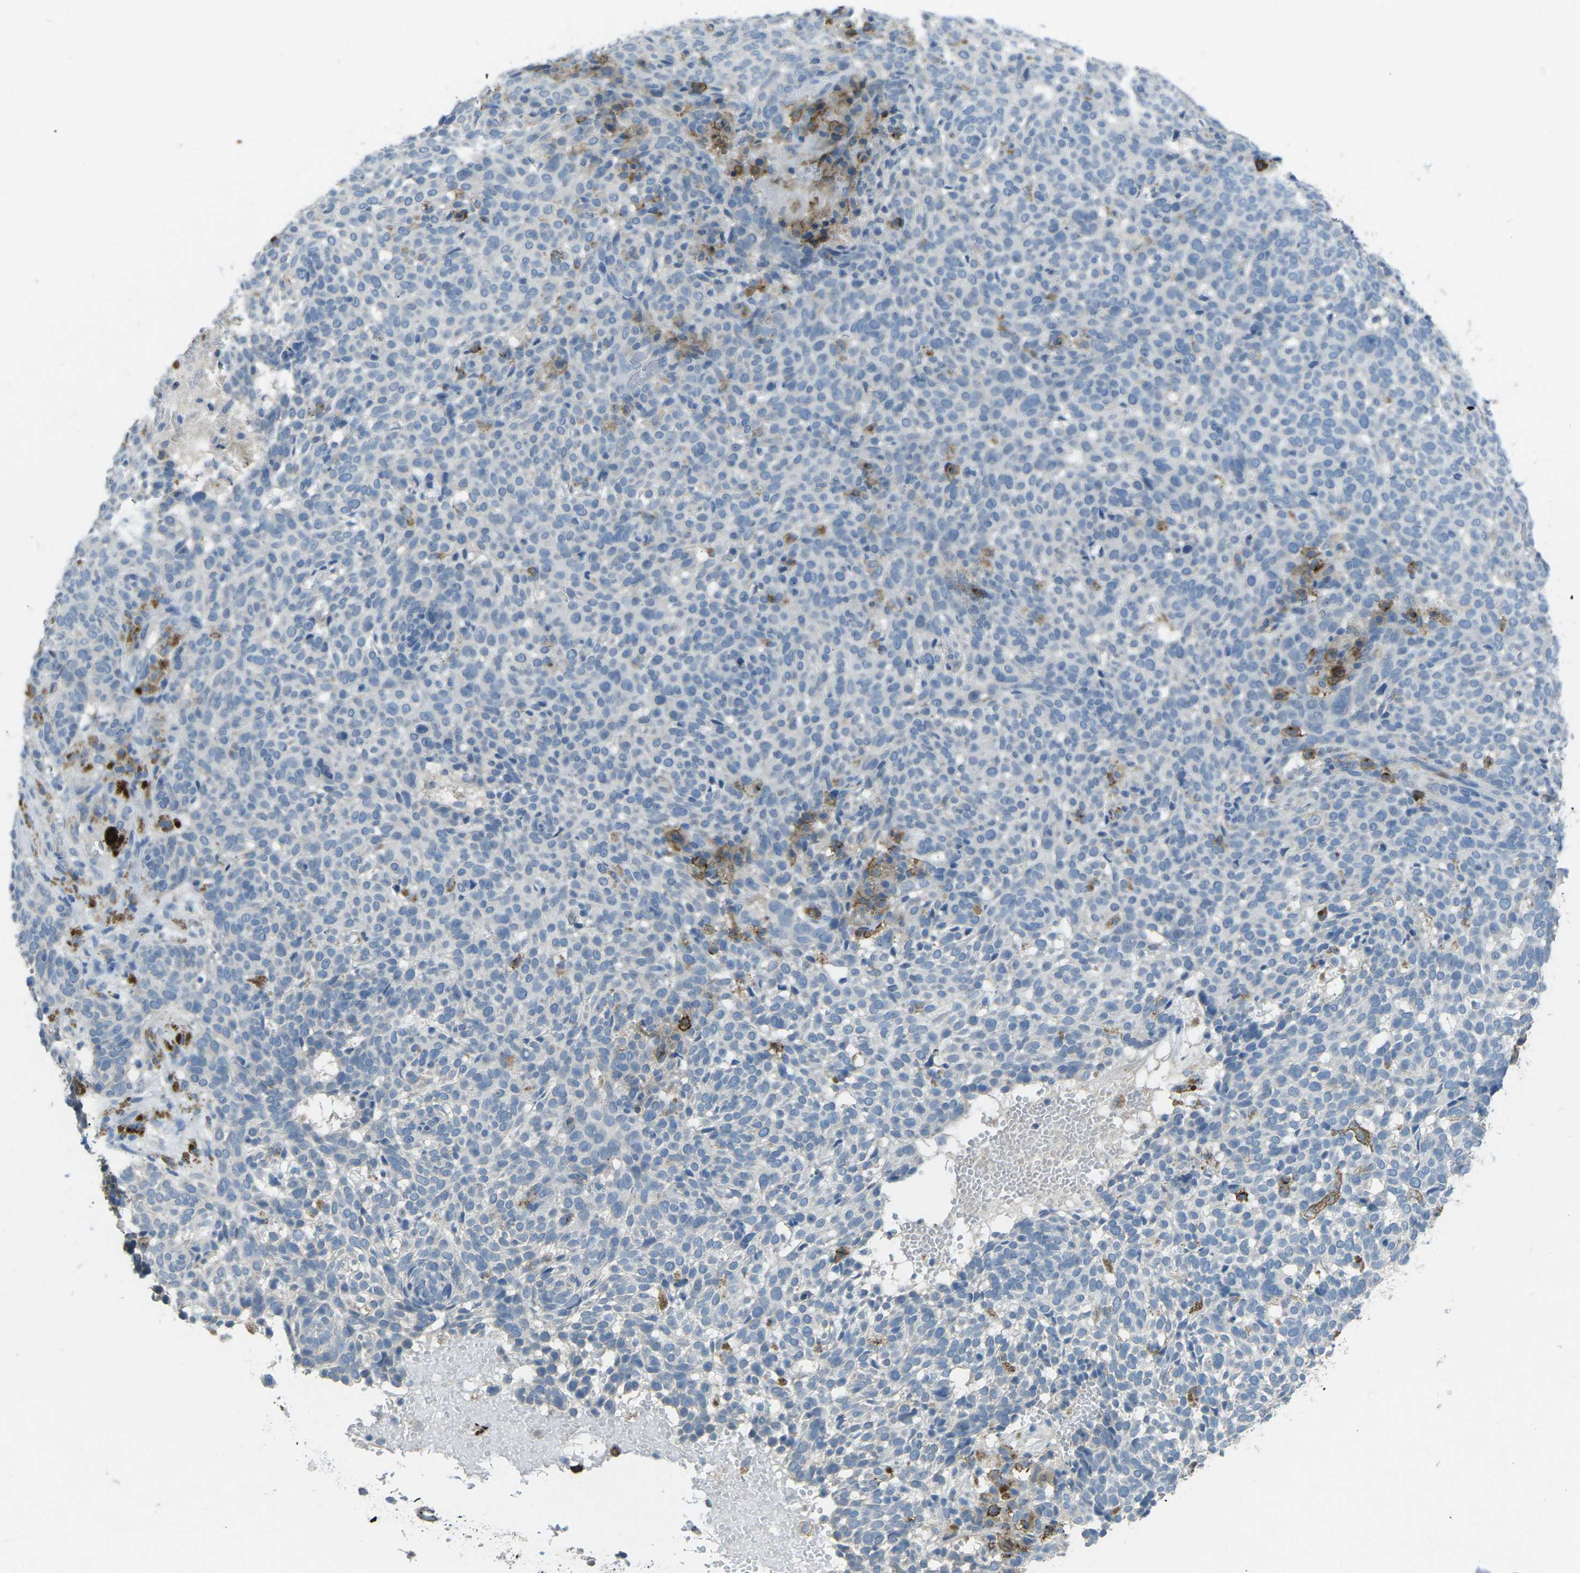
{"staining": {"intensity": "negative", "quantity": "none", "location": "none"}, "tissue": "skin cancer", "cell_type": "Tumor cells", "image_type": "cancer", "snomed": [{"axis": "morphology", "description": "Basal cell carcinoma"}, {"axis": "topography", "description": "Skin"}], "caption": "There is no significant staining in tumor cells of skin basal cell carcinoma.", "gene": "CD19", "patient": {"sex": "male", "age": 85}}